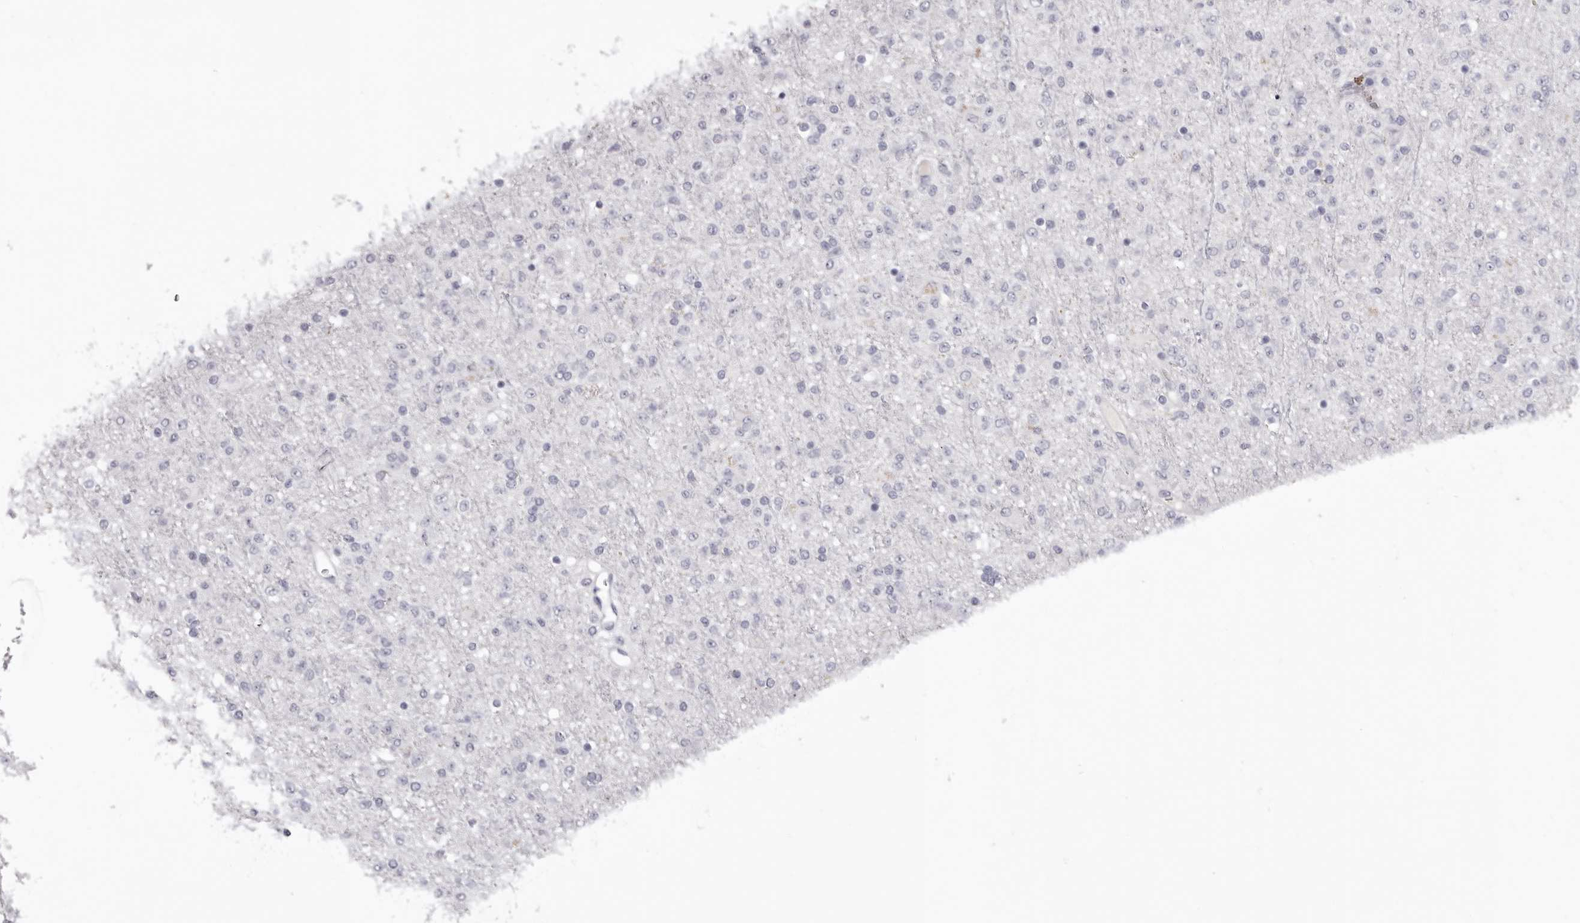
{"staining": {"intensity": "negative", "quantity": "none", "location": "none"}, "tissue": "glioma", "cell_type": "Tumor cells", "image_type": "cancer", "snomed": [{"axis": "morphology", "description": "Glioma, malignant, Low grade"}, {"axis": "topography", "description": "Brain"}], "caption": "Immunohistochemistry (IHC) photomicrograph of neoplastic tissue: human low-grade glioma (malignant) stained with DAB exhibits no significant protein positivity in tumor cells. (DAB (3,3'-diaminobenzidine) IHC visualized using brightfield microscopy, high magnification).", "gene": "CA6", "patient": {"sex": "male", "age": 65}}